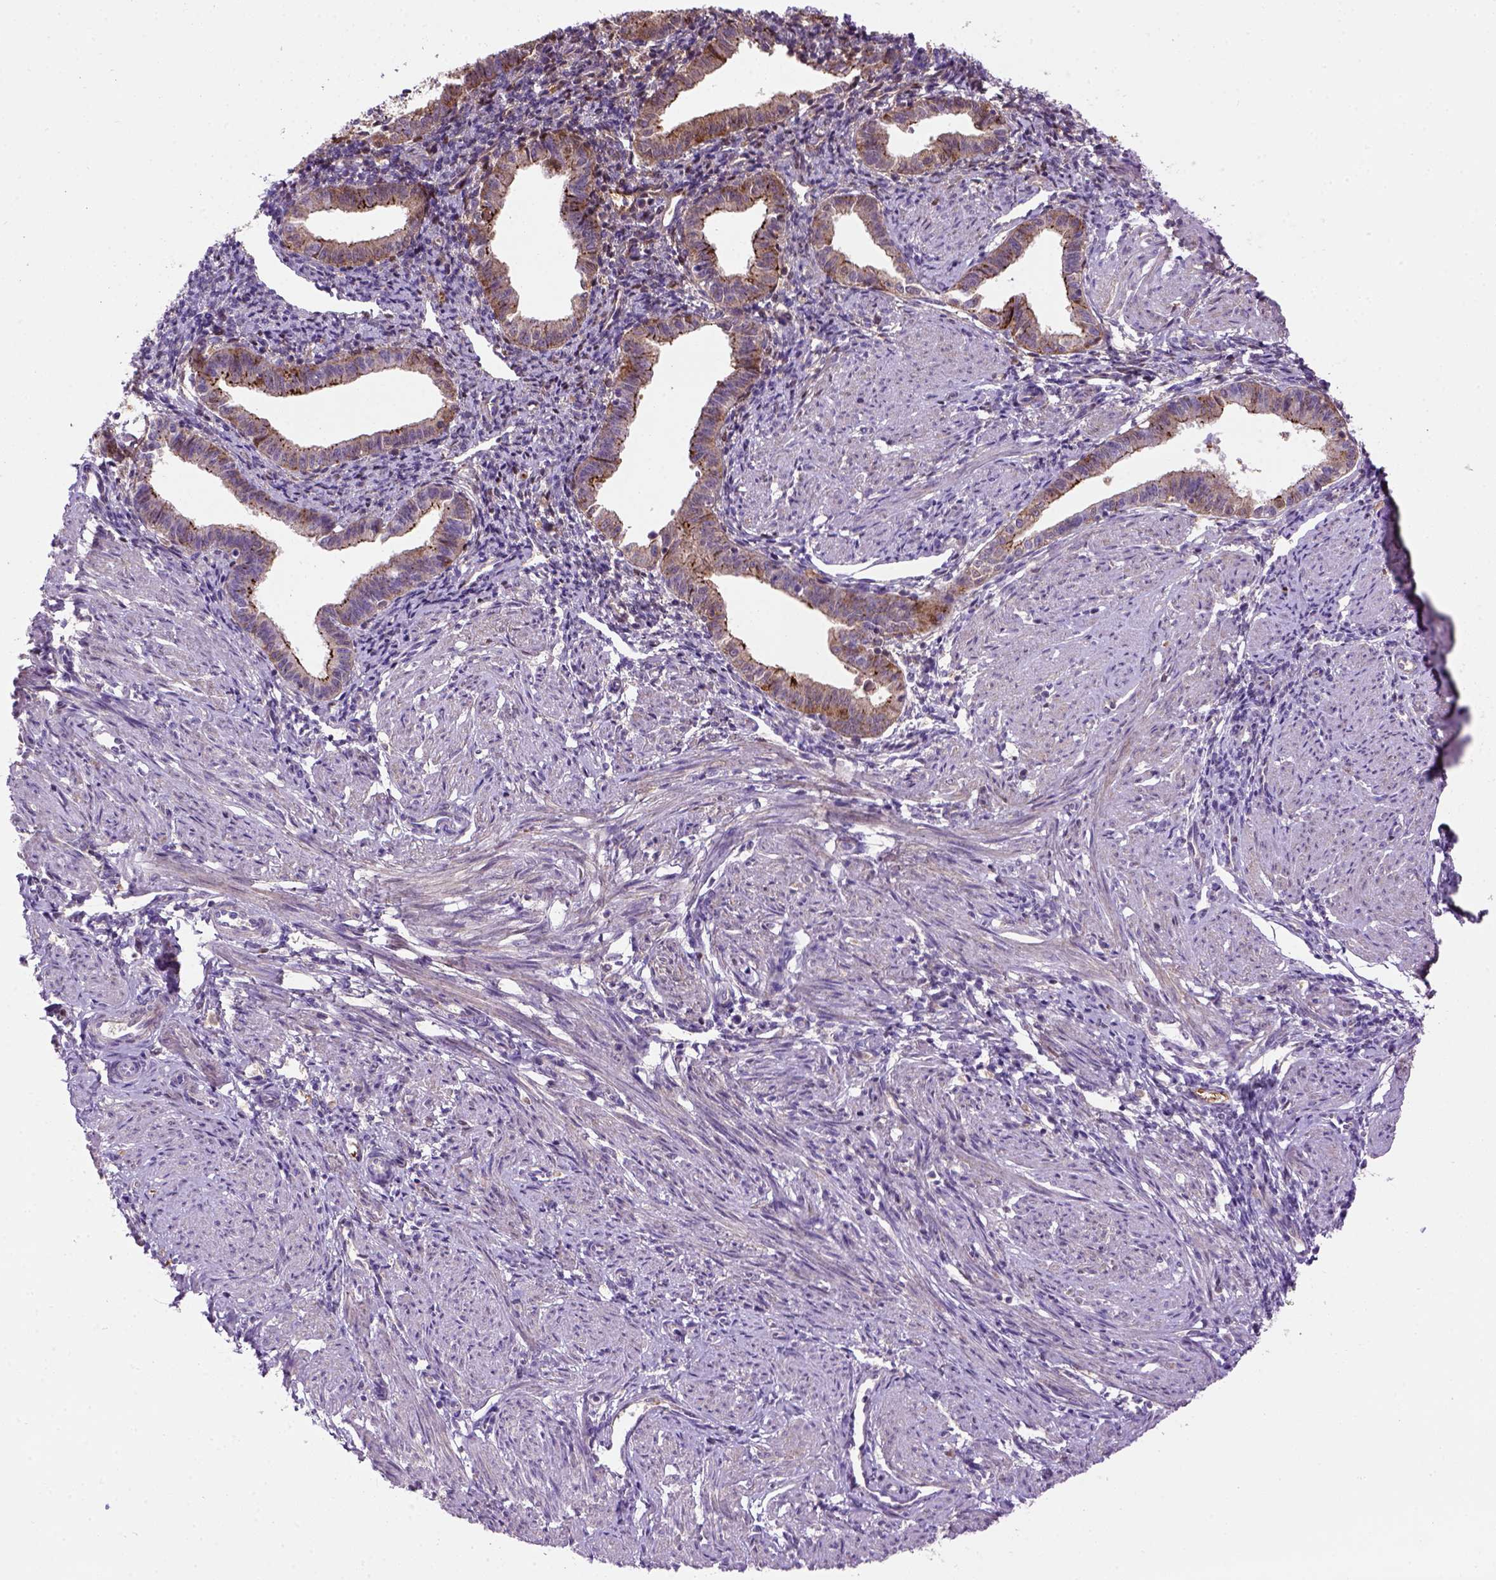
{"staining": {"intensity": "moderate", "quantity": "<25%", "location": "cytoplasmic/membranous"}, "tissue": "endometrium", "cell_type": "Cells in endometrial stroma", "image_type": "normal", "snomed": [{"axis": "morphology", "description": "Normal tissue, NOS"}, {"axis": "topography", "description": "Endometrium"}], "caption": "Immunohistochemistry (IHC) of normal endometrium shows low levels of moderate cytoplasmic/membranous staining in about <25% of cells in endometrial stroma.", "gene": "CDH1", "patient": {"sex": "female", "age": 37}}